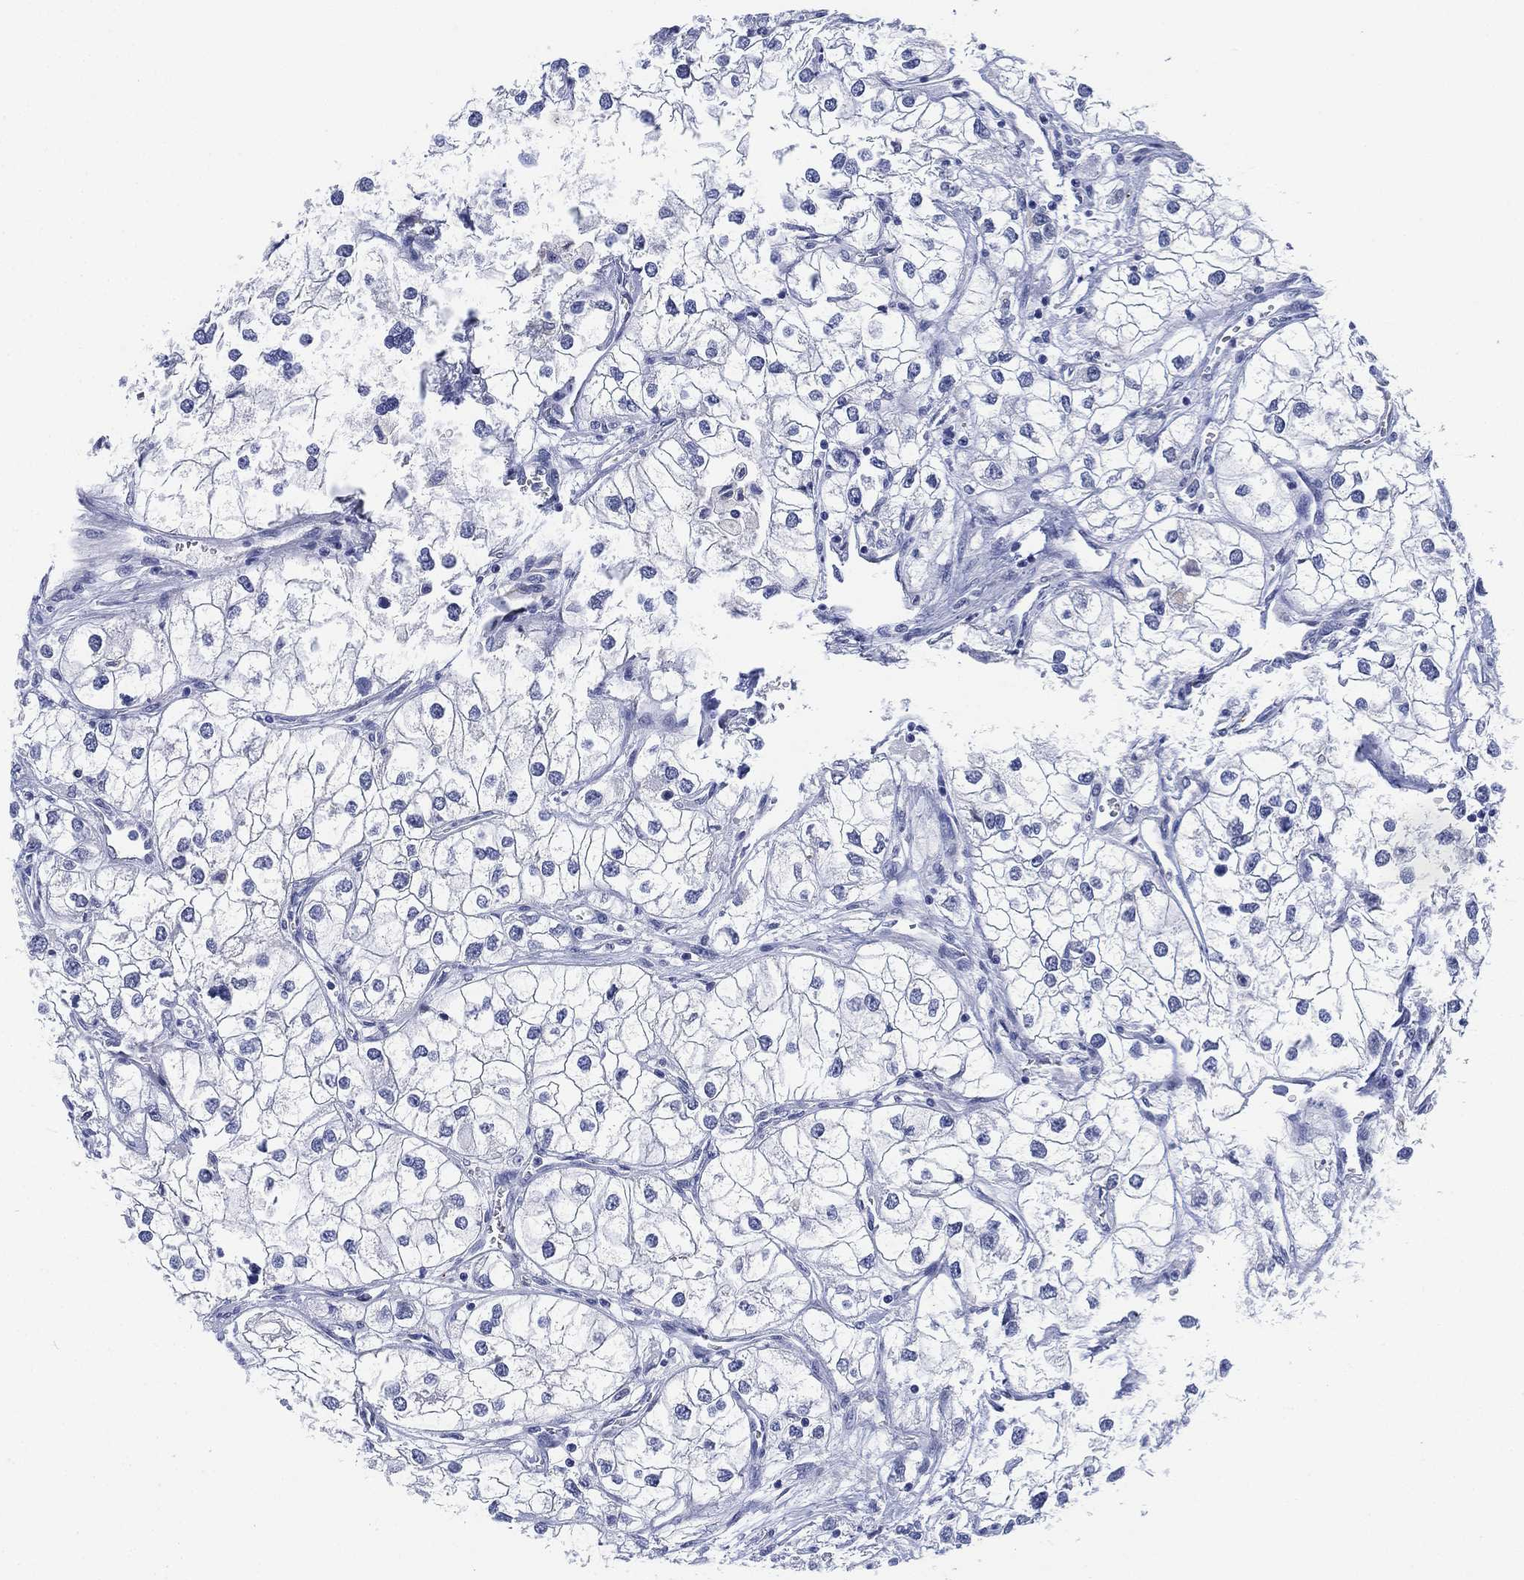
{"staining": {"intensity": "negative", "quantity": "none", "location": "none"}, "tissue": "renal cancer", "cell_type": "Tumor cells", "image_type": "cancer", "snomed": [{"axis": "morphology", "description": "Adenocarcinoma, NOS"}, {"axis": "topography", "description": "Kidney"}], "caption": "An immunohistochemistry image of renal adenocarcinoma is shown. There is no staining in tumor cells of renal adenocarcinoma.", "gene": "PSKH2", "patient": {"sex": "male", "age": 59}}